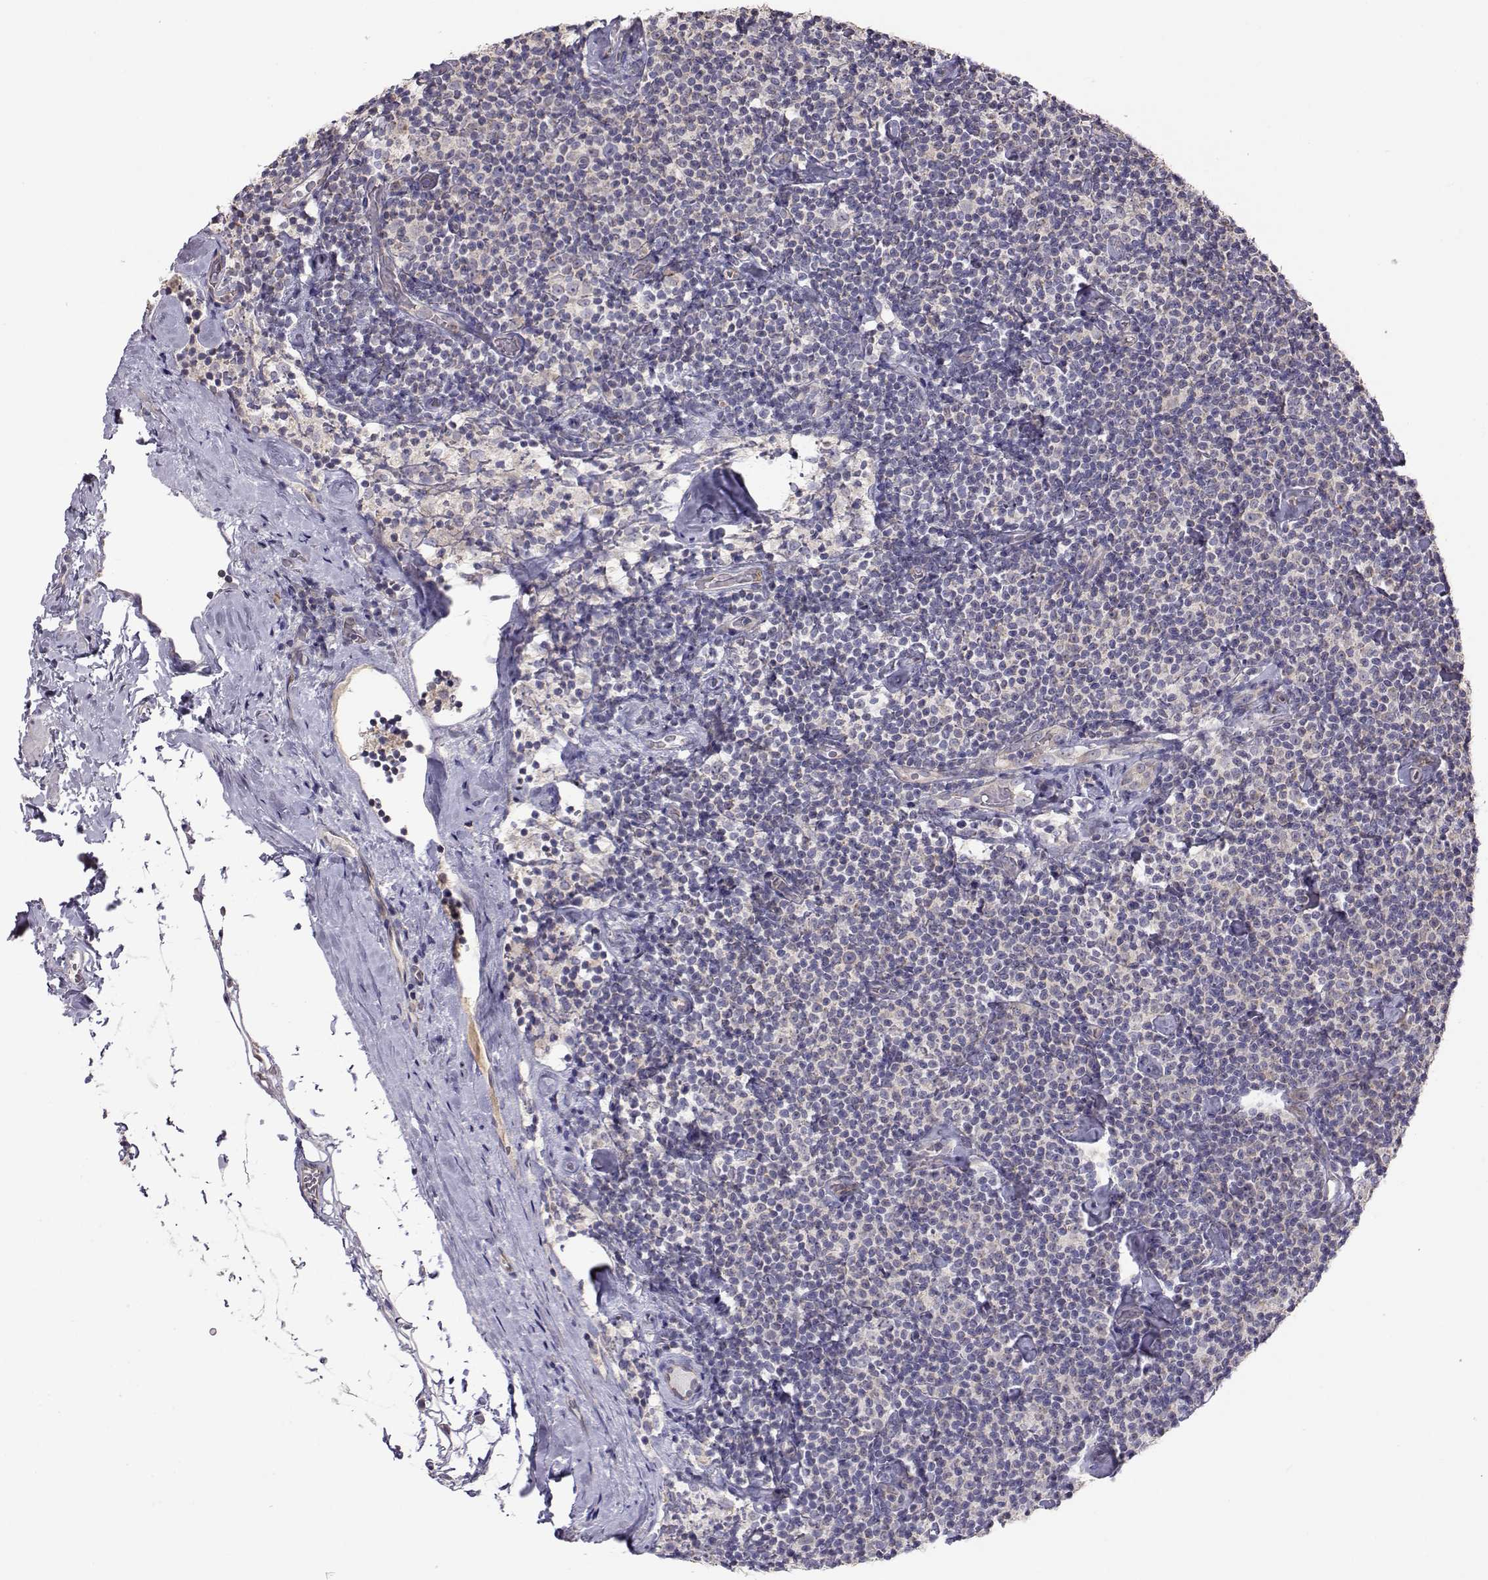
{"staining": {"intensity": "negative", "quantity": "none", "location": "none"}, "tissue": "lymphoma", "cell_type": "Tumor cells", "image_type": "cancer", "snomed": [{"axis": "morphology", "description": "Malignant lymphoma, non-Hodgkin's type, Low grade"}, {"axis": "topography", "description": "Lymph node"}], "caption": "Immunohistochemistry of human low-grade malignant lymphoma, non-Hodgkin's type exhibits no staining in tumor cells.", "gene": "NCAM2", "patient": {"sex": "male", "age": 81}}